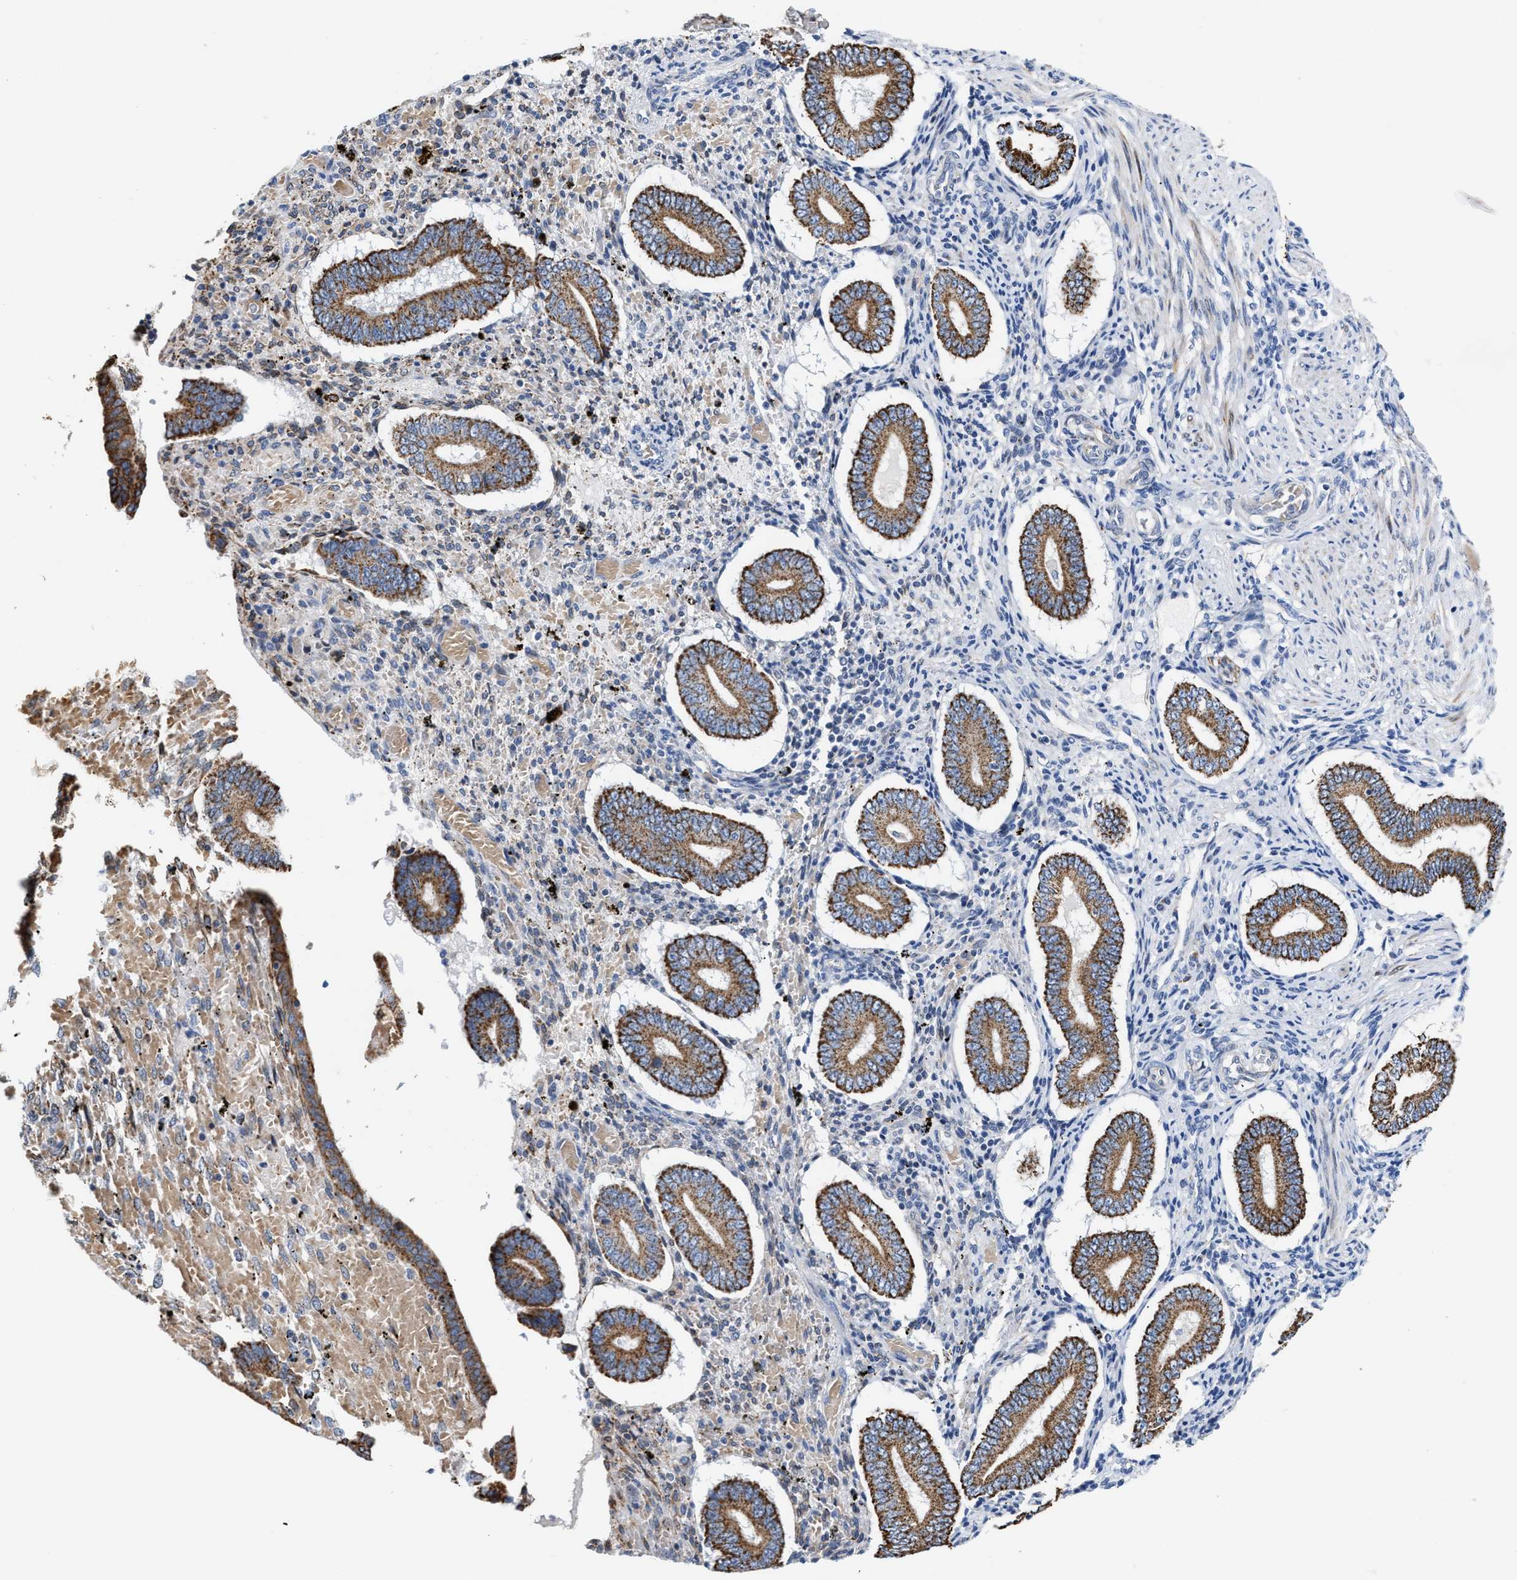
{"staining": {"intensity": "negative", "quantity": "none", "location": "none"}, "tissue": "endometrium", "cell_type": "Cells in endometrial stroma", "image_type": "normal", "snomed": [{"axis": "morphology", "description": "Normal tissue, NOS"}, {"axis": "topography", "description": "Endometrium"}], "caption": "Immunohistochemistry (IHC) image of normal endometrium: human endometrium stained with DAB reveals no significant protein staining in cells in endometrial stroma. Nuclei are stained in blue.", "gene": "JAG1", "patient": {"sex": "female", "age": 42}}